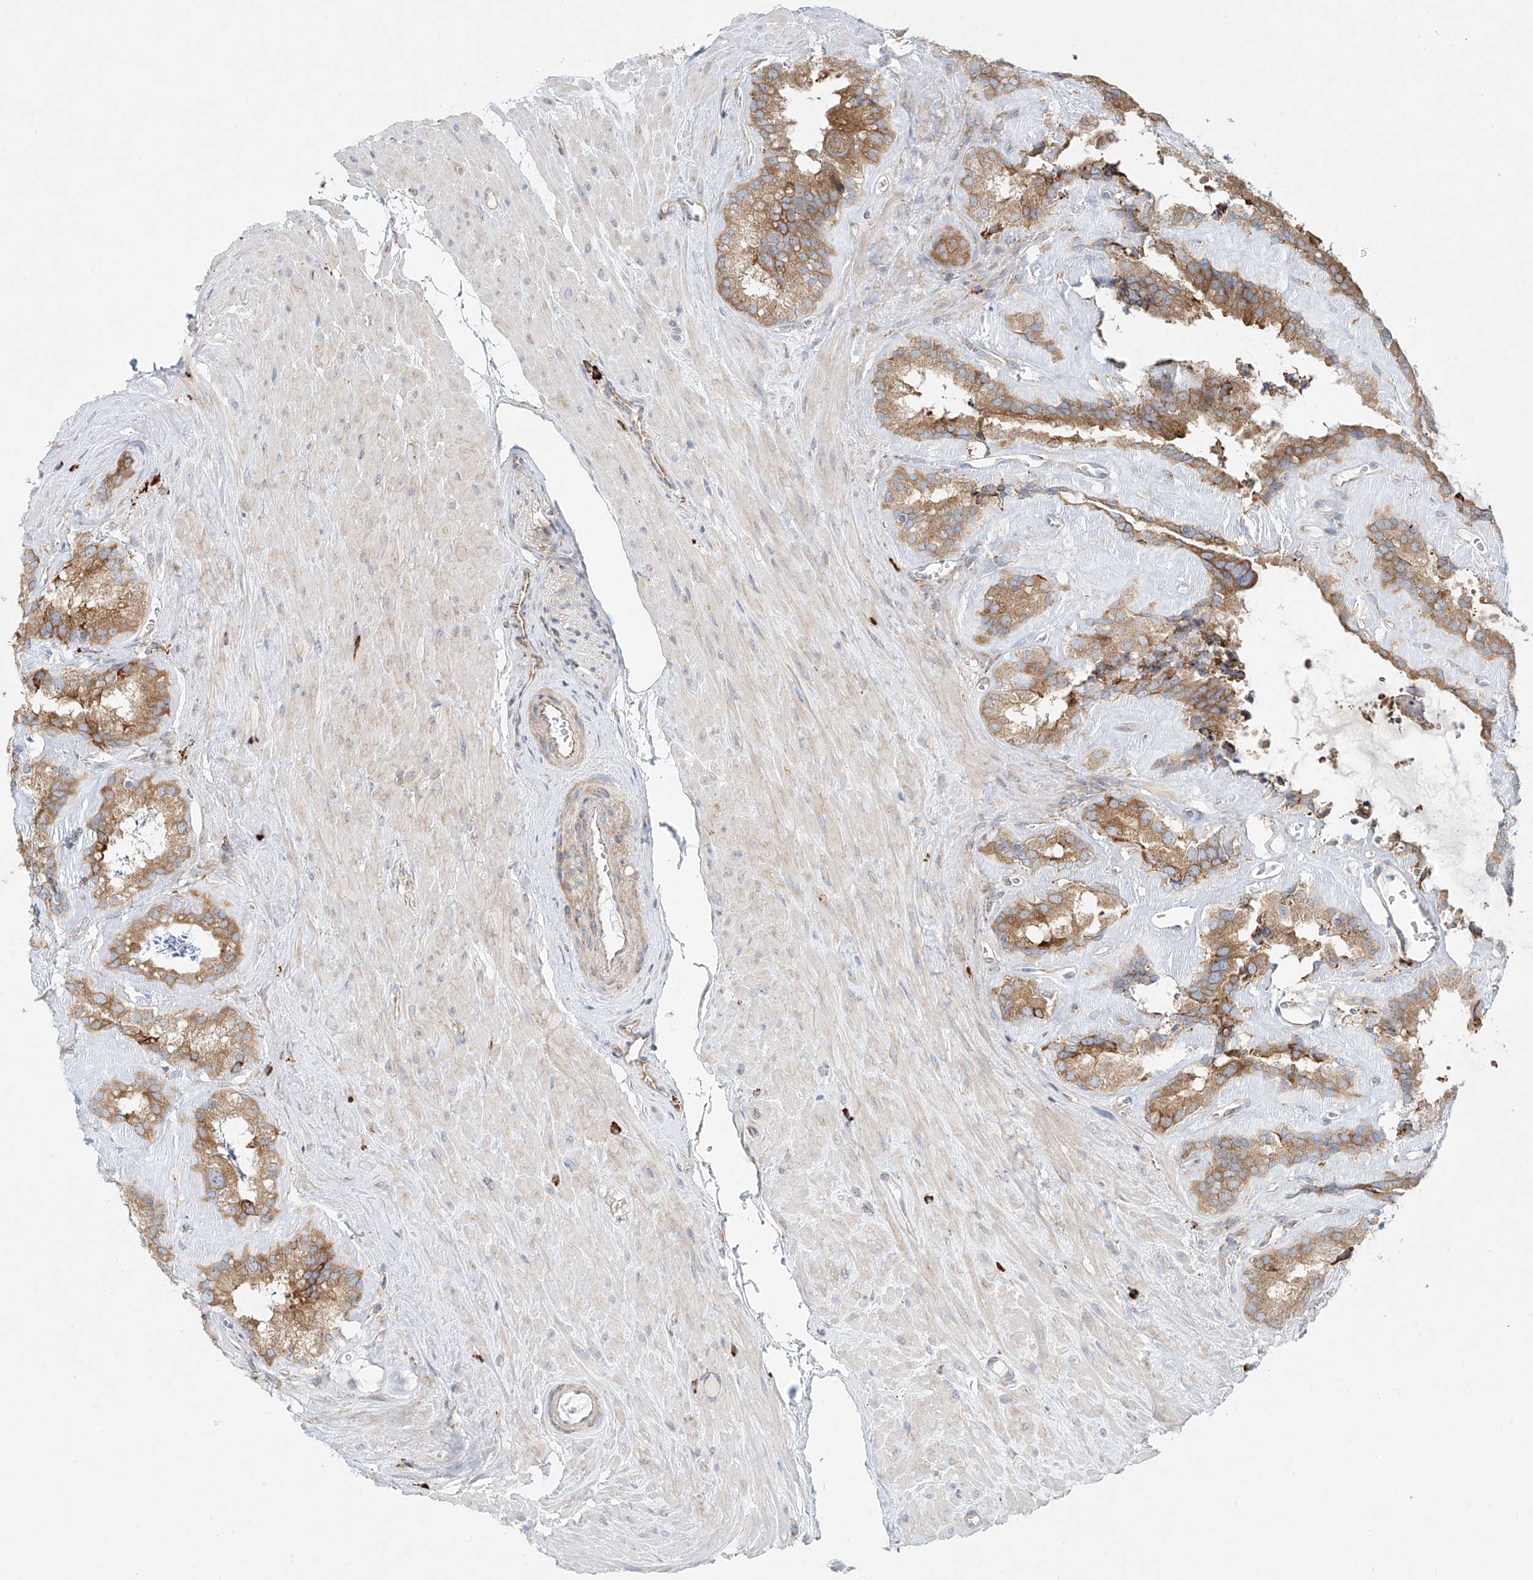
{"staining": {"intensity": "moderate", "quantity": ">75%", "location": "cytoplasmic/membranous"}, "tissue": "seminal vesicle", "cell_type": "Glandular cells", "image_type": "normal", "snomed": [{"axis": "morphology", "description": "Normal tissue, NOS"}, {"axis": "topography", "description": "Prostate"}, {"axis": "topography", "description": "Seminal veicle"}], "caption": "Brown immunohistochemical staining in unremarkable seminal vesicle reveals moderate cytoplasmic/membranous positivity in about >75% of glandular cells. The staining was performed using DAB to visualize the protein expression in brown, while the nuclei were stained in blue with hematoxylin (Magnification: 20x).", "gene": "EIPR1", "patient": {"sex": "male", "age": 59}}